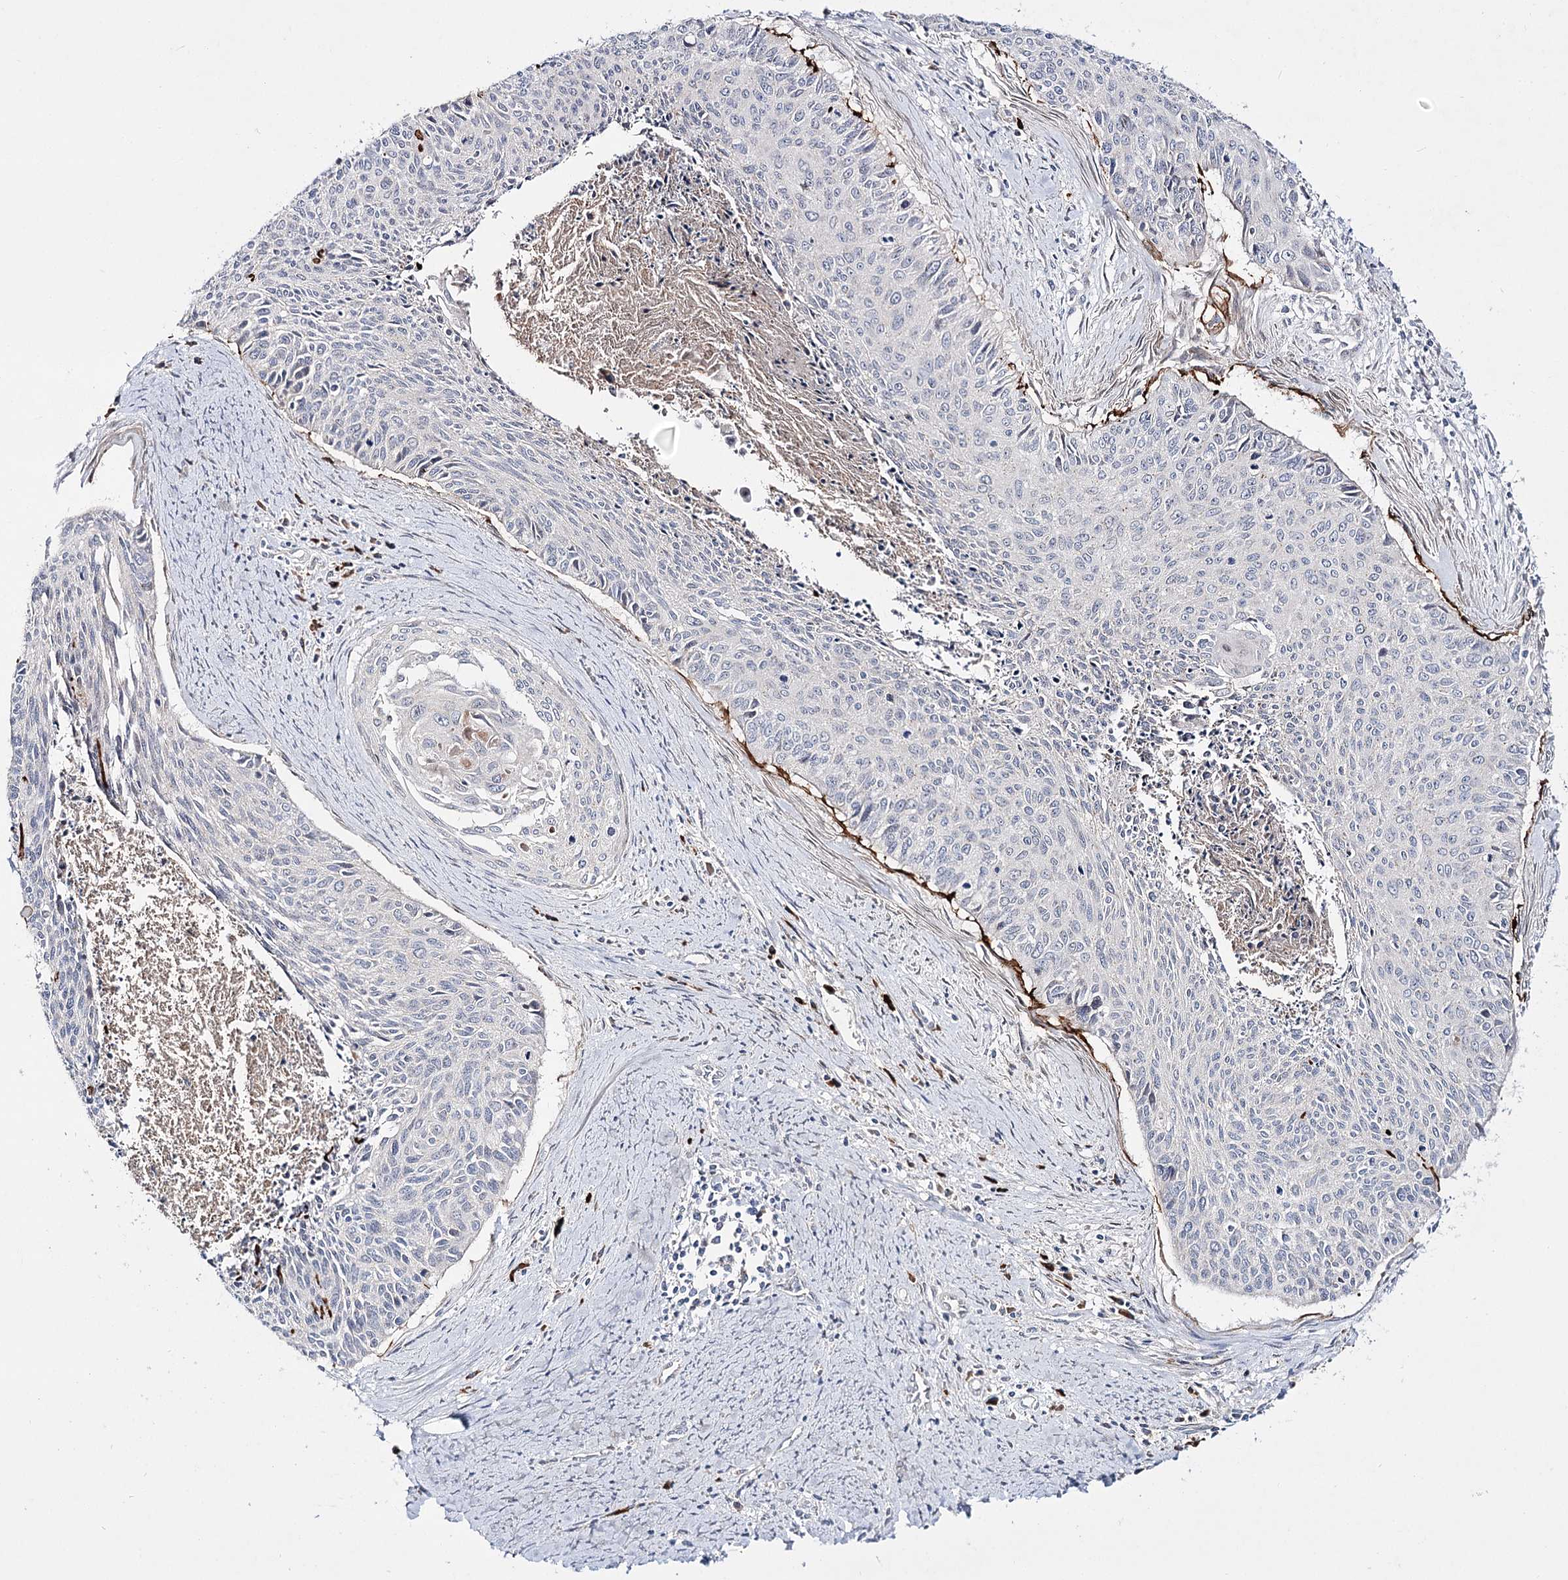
{"staining": {"intensity": "negative", "quantity": "none", "location": "none"}, "tissue": "cervical cancer", "cell_type": "Tumor cells", "image_type": "cancer", "snomed": [{"axis": "morphology", "description": "Squamous cell carcinoma, NOS"}, {"axis": "topography", "description": "Cervix"}], "caption": "Tumor cells are negative for protein expression in human squamous cell carcinoma (cervical). (Stains: DAB (3,3'-diaminobenzidine) immunohistochemistry with hematoxylin counter stain, Microscopy: brightfield microscopy at high magnification).", "gene": "C11orf80", "patient": {"sex": "female", "age": 55}}